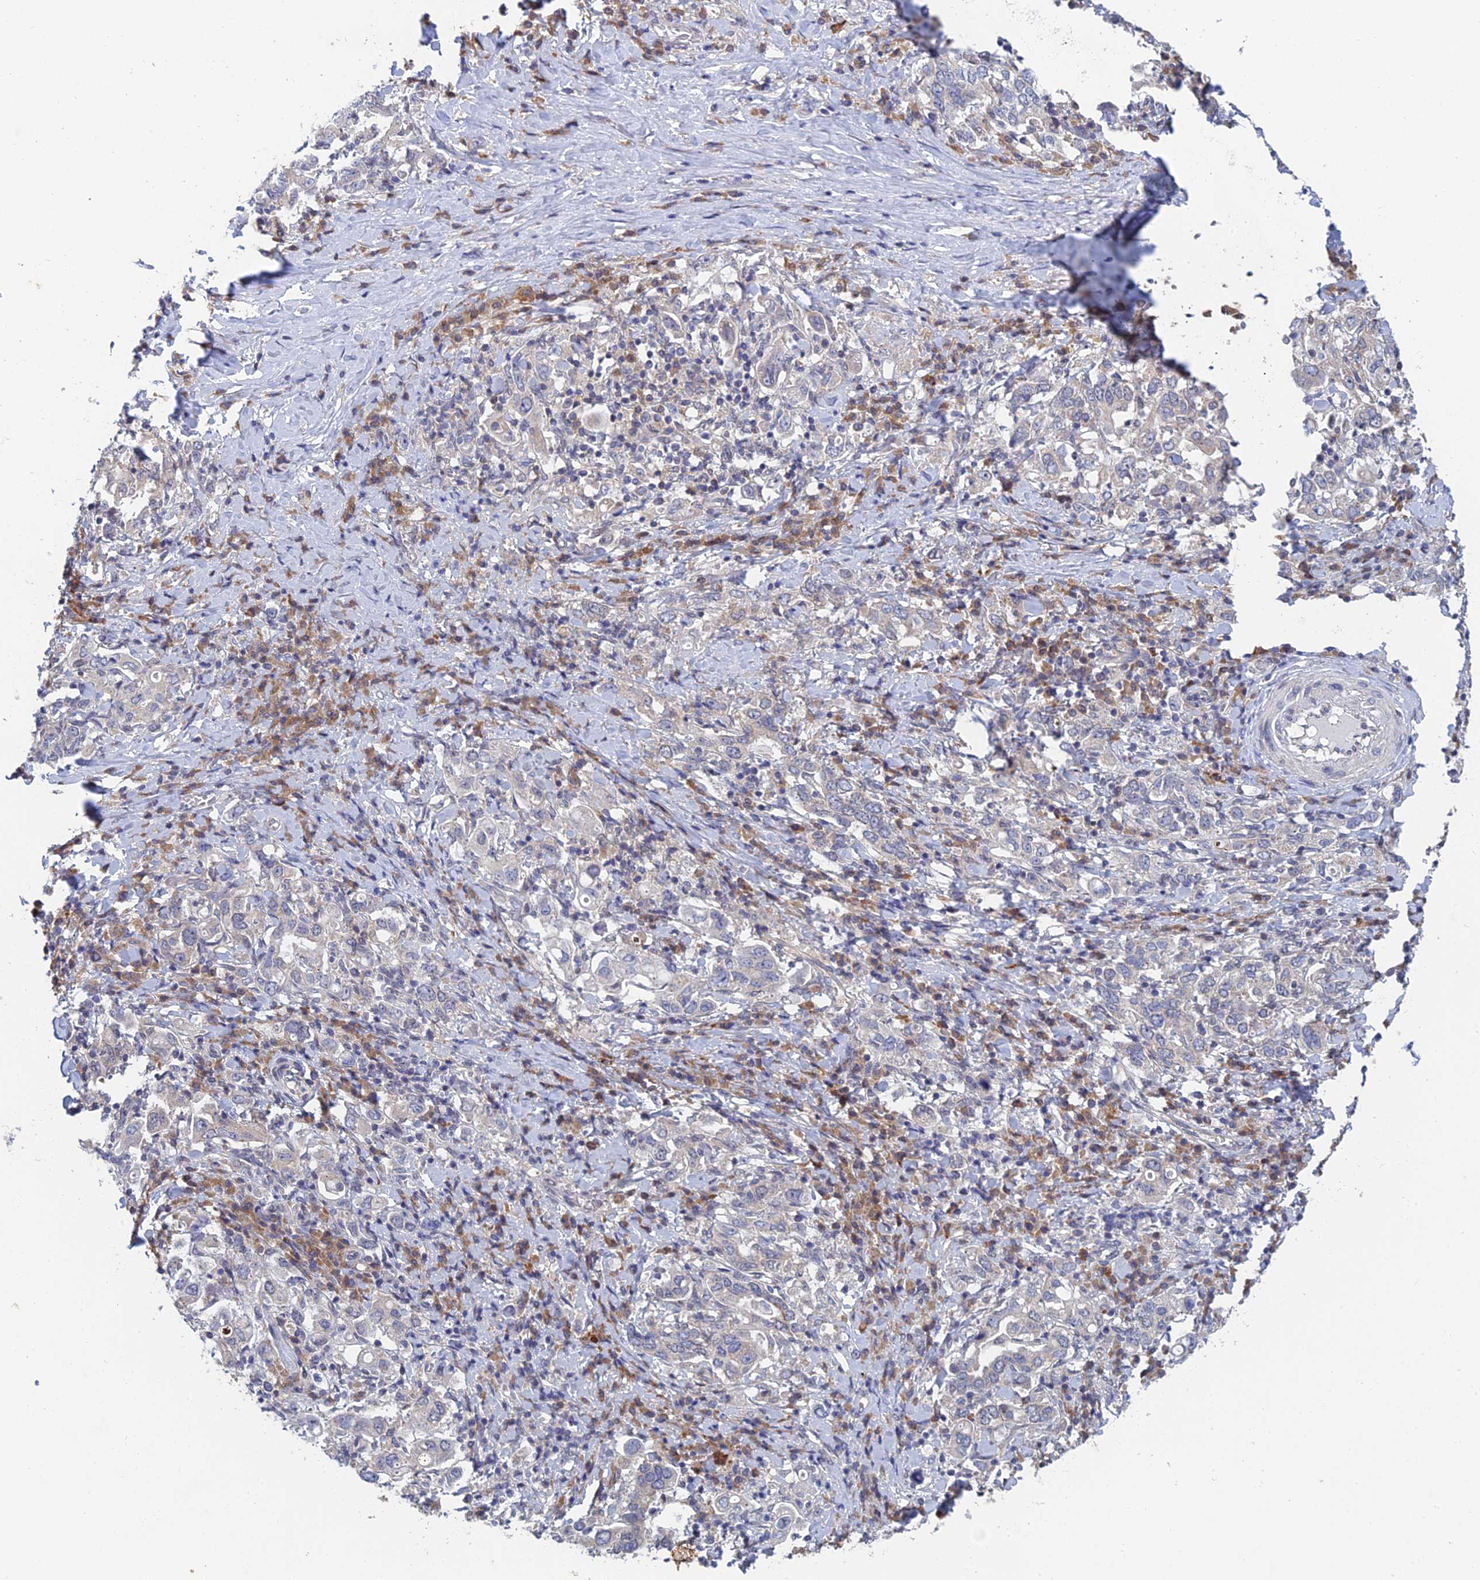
{"staining": {"intensity": "negative", "quantity": "none", "location": "none"}, "tissue": "stomach cancer", "cell_type": "Tumor cells", "image_type": "cancer", "snomed": [{"axis": "morphology", "description": "Adenocarcinoma, NOS"}, {"axis": "topography", "description": "Stomach, upper"}, {"axis": "topography", "description": "Stomach"}], "caption": "IHC histopathology image of neoplastic tissue: human stomach adenocarcinoma stained with DAB shows no significant protein expression in tumor cells. (Brightfield microscopy of DAB (3,3'-diaminobenzidine) IHC at high magnification).", "gene": "SRA1", "patient": {"sex": "male", "age": 62}}